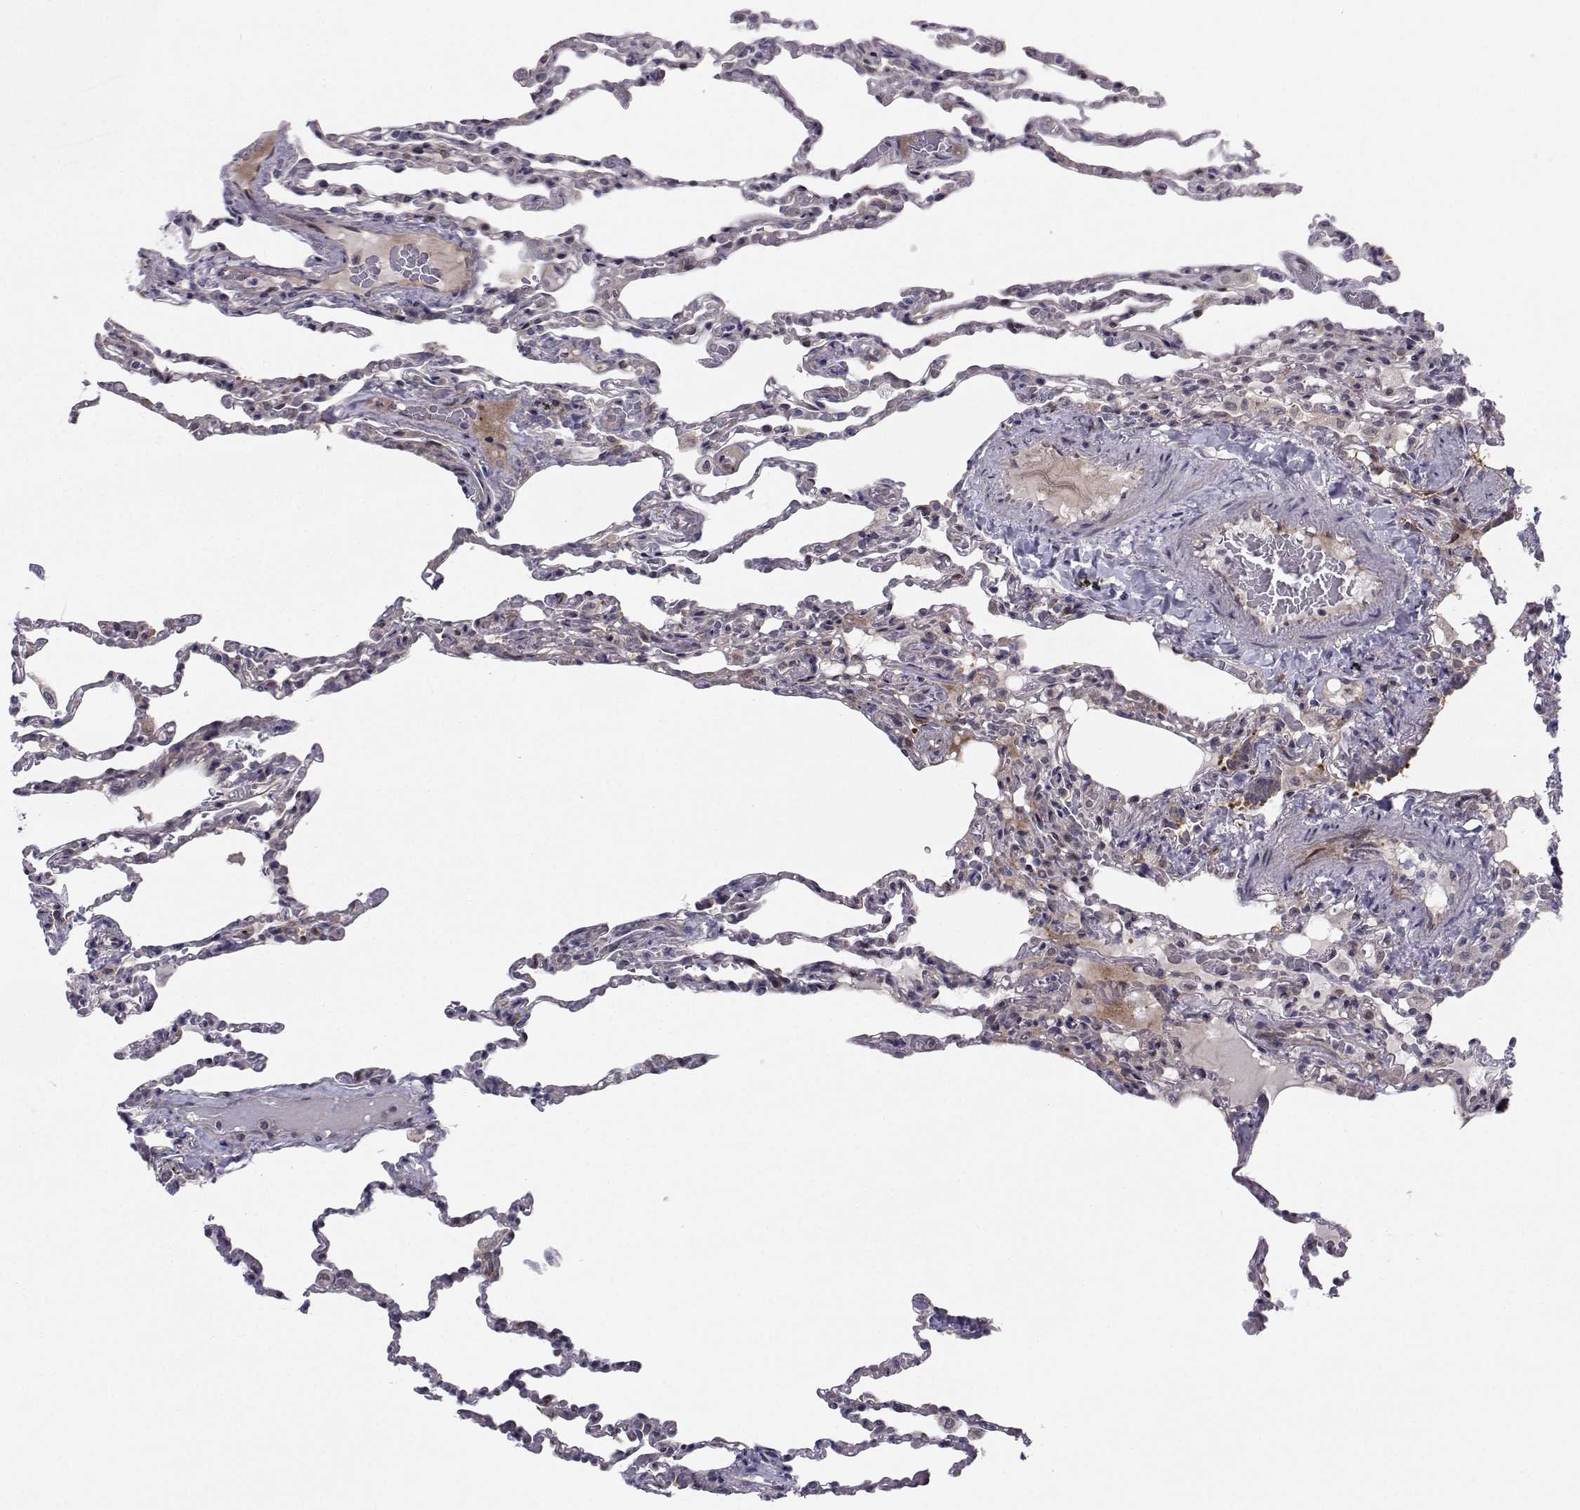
{"staining": {"intensity": "negative", "quantity": "none", "location": "none"}, "tissue": "lung", "cell_type": "Alveolar cells", "image_type": "normal", "snomed": [{"axis": "morphology", "description": "Normal tissue, NOS"}, {"axis": "topography", "description": "Lung"}], "caption": "Human lung stained for a protein using immunohistochemistry demonstrates no expression in alveolar cells.", "gene": "HSP90AB1", "patient": {"sex": "female", "age": 43}}